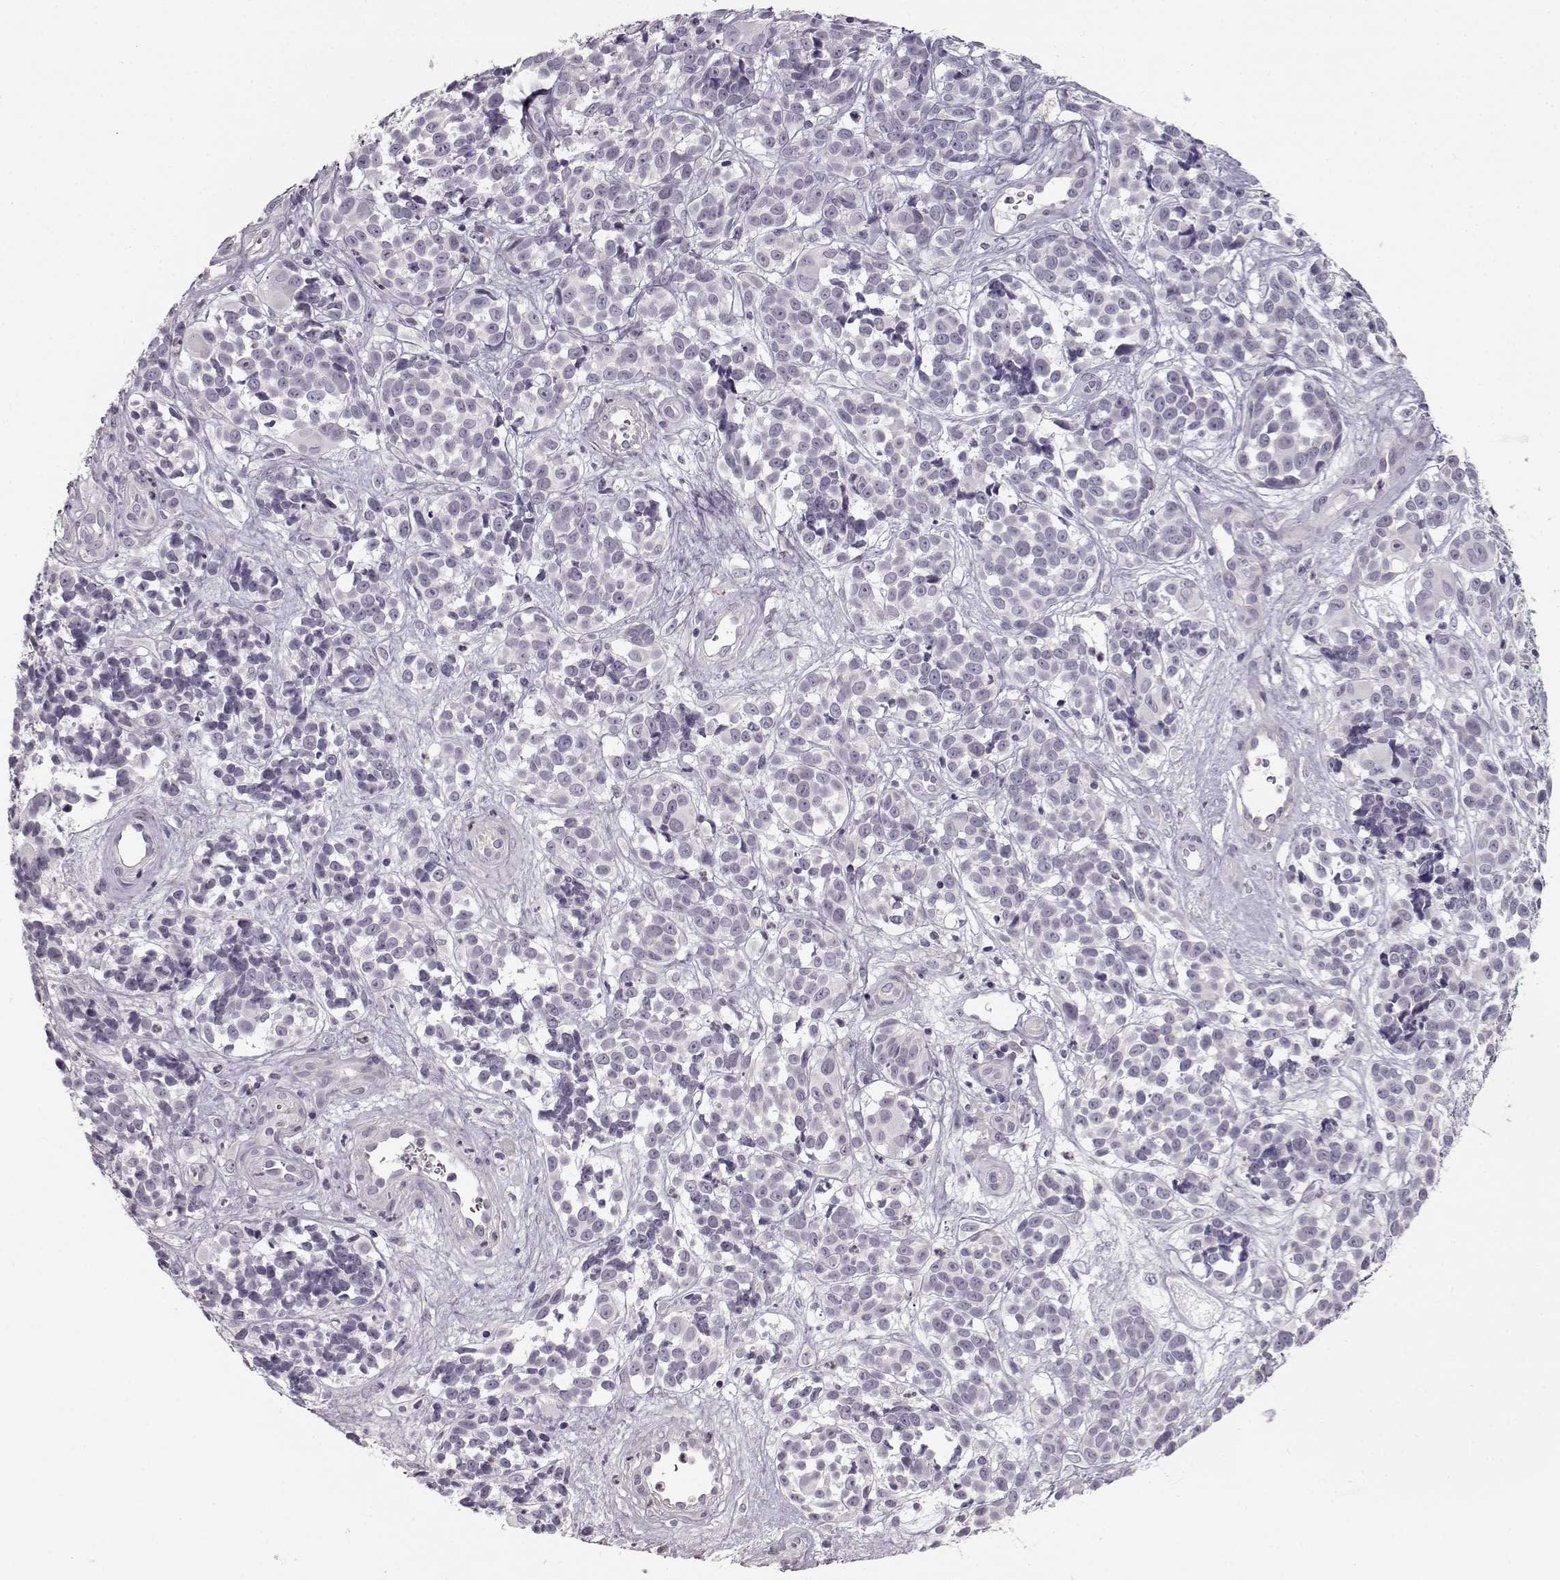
{"staining": {"intensity": "negative", "quantity": "none", "location": "none"}, "tissue": "melanoma", "cell_type": "Tumor cells", "image_type": "cancer", "snomed": [{"axis": "morphology", "description": "Malignant melanoma, NOS"}, {"axis": "topography", "description": "Skin"}], "caption": "Immunohistochemical staining of human malignant melanoma displays no significant positivity in tumor cells.", "gene": "RP1L1", "patient": {"sex": "female", "age": 88}}